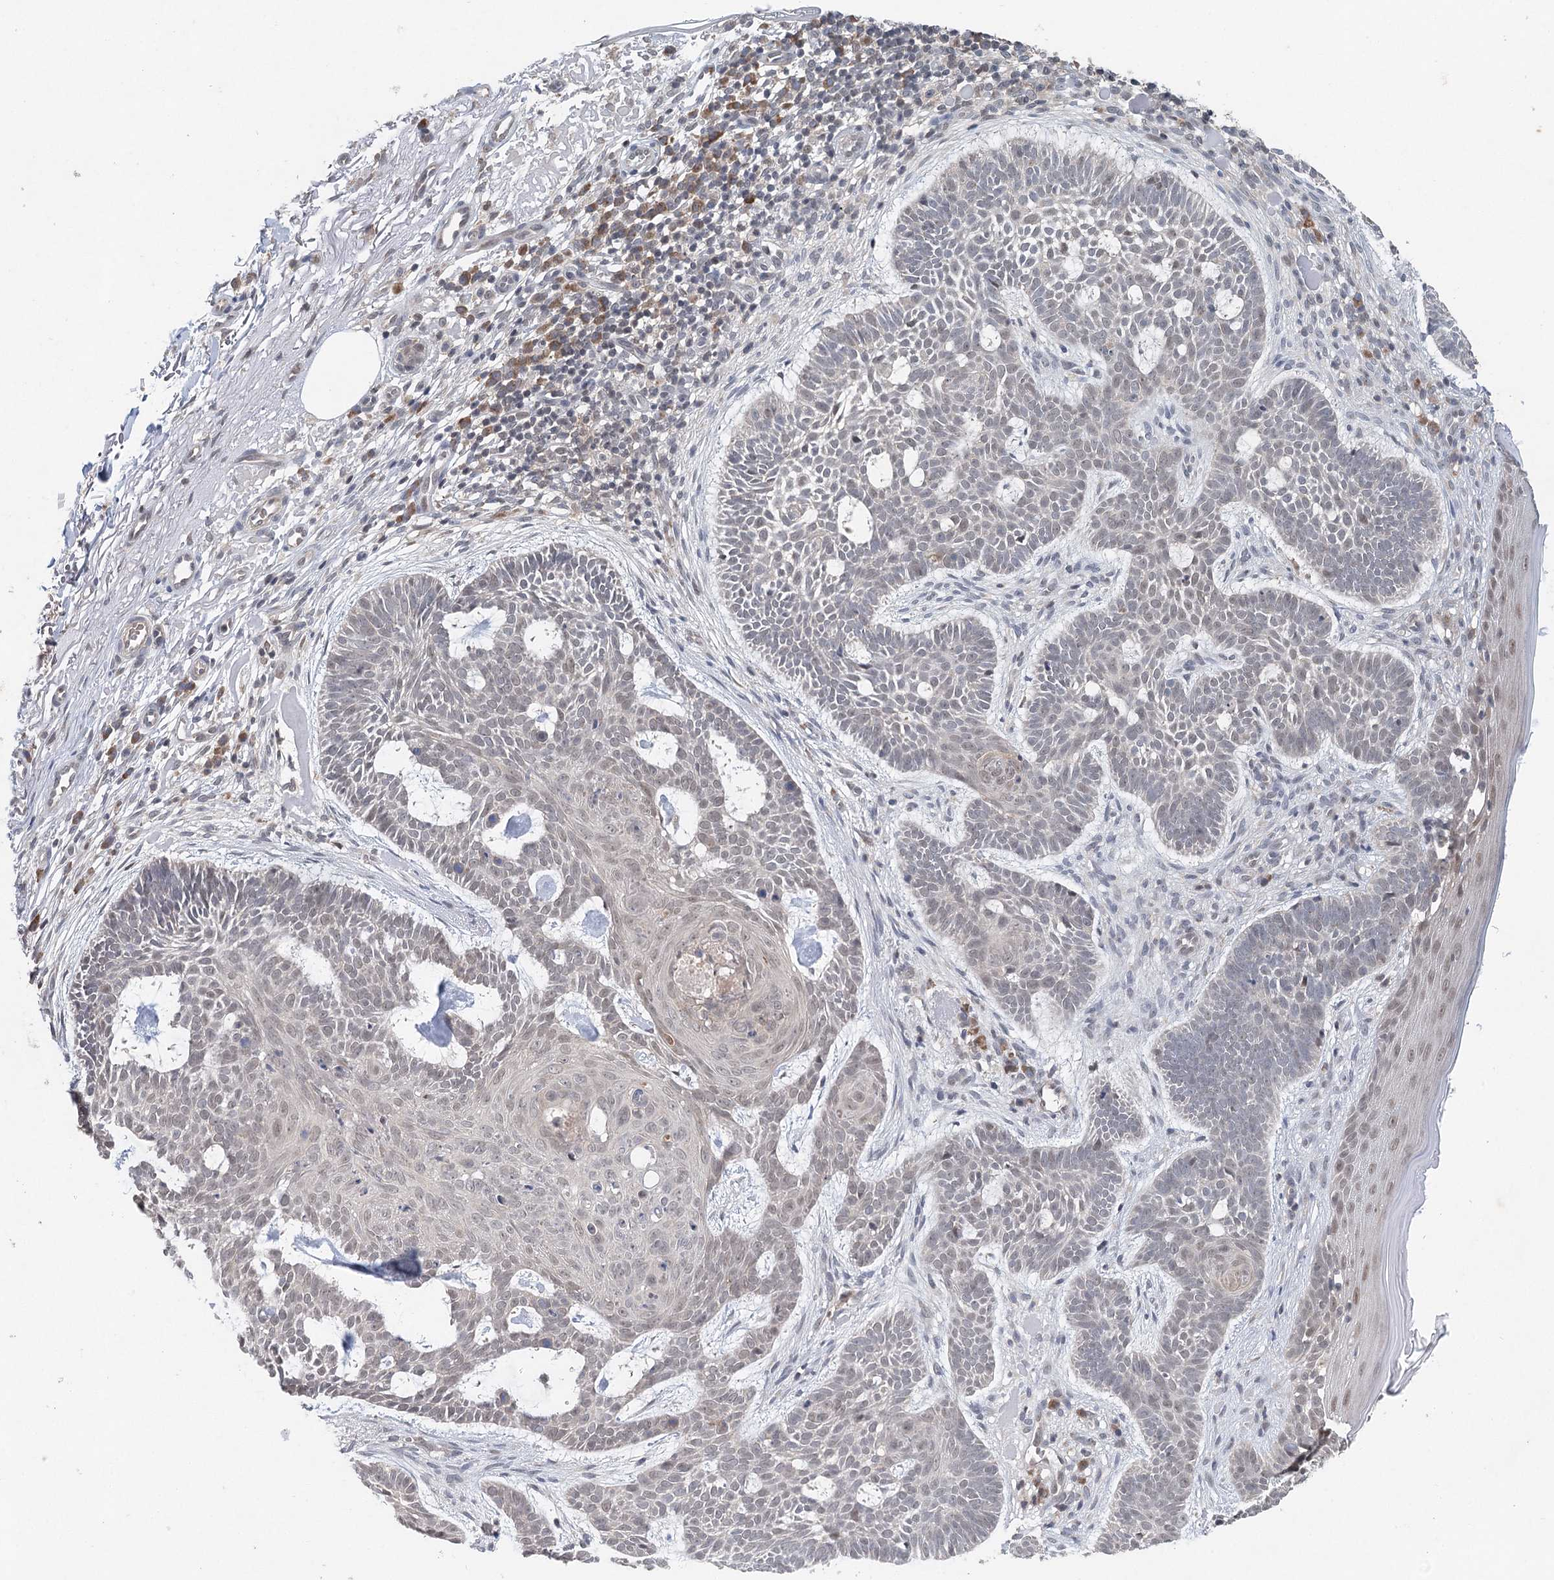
{"staining": {"intensity": "negative", "quantity": "none", "location": "none"}, "tissue": "skin cancer", "cell_type": "Tumor cells", "image_type": "cancer", "snomed": [{"axis": "morphology", "description": "Basal cell carcinoma"}, {"axis": "topography", "description": "Skin"}], "caption": "Skin cancer (basal cell carcinoma) was stained to show a protein in brown. There is no significant staining in tumor cells. (Brightfield microscopy of DAB (3,3'-diaminobenzidine) immunohistochemistry at high magnification).", "gene": "BLTP1", "patient": {"sex": "male", "age": 85}}